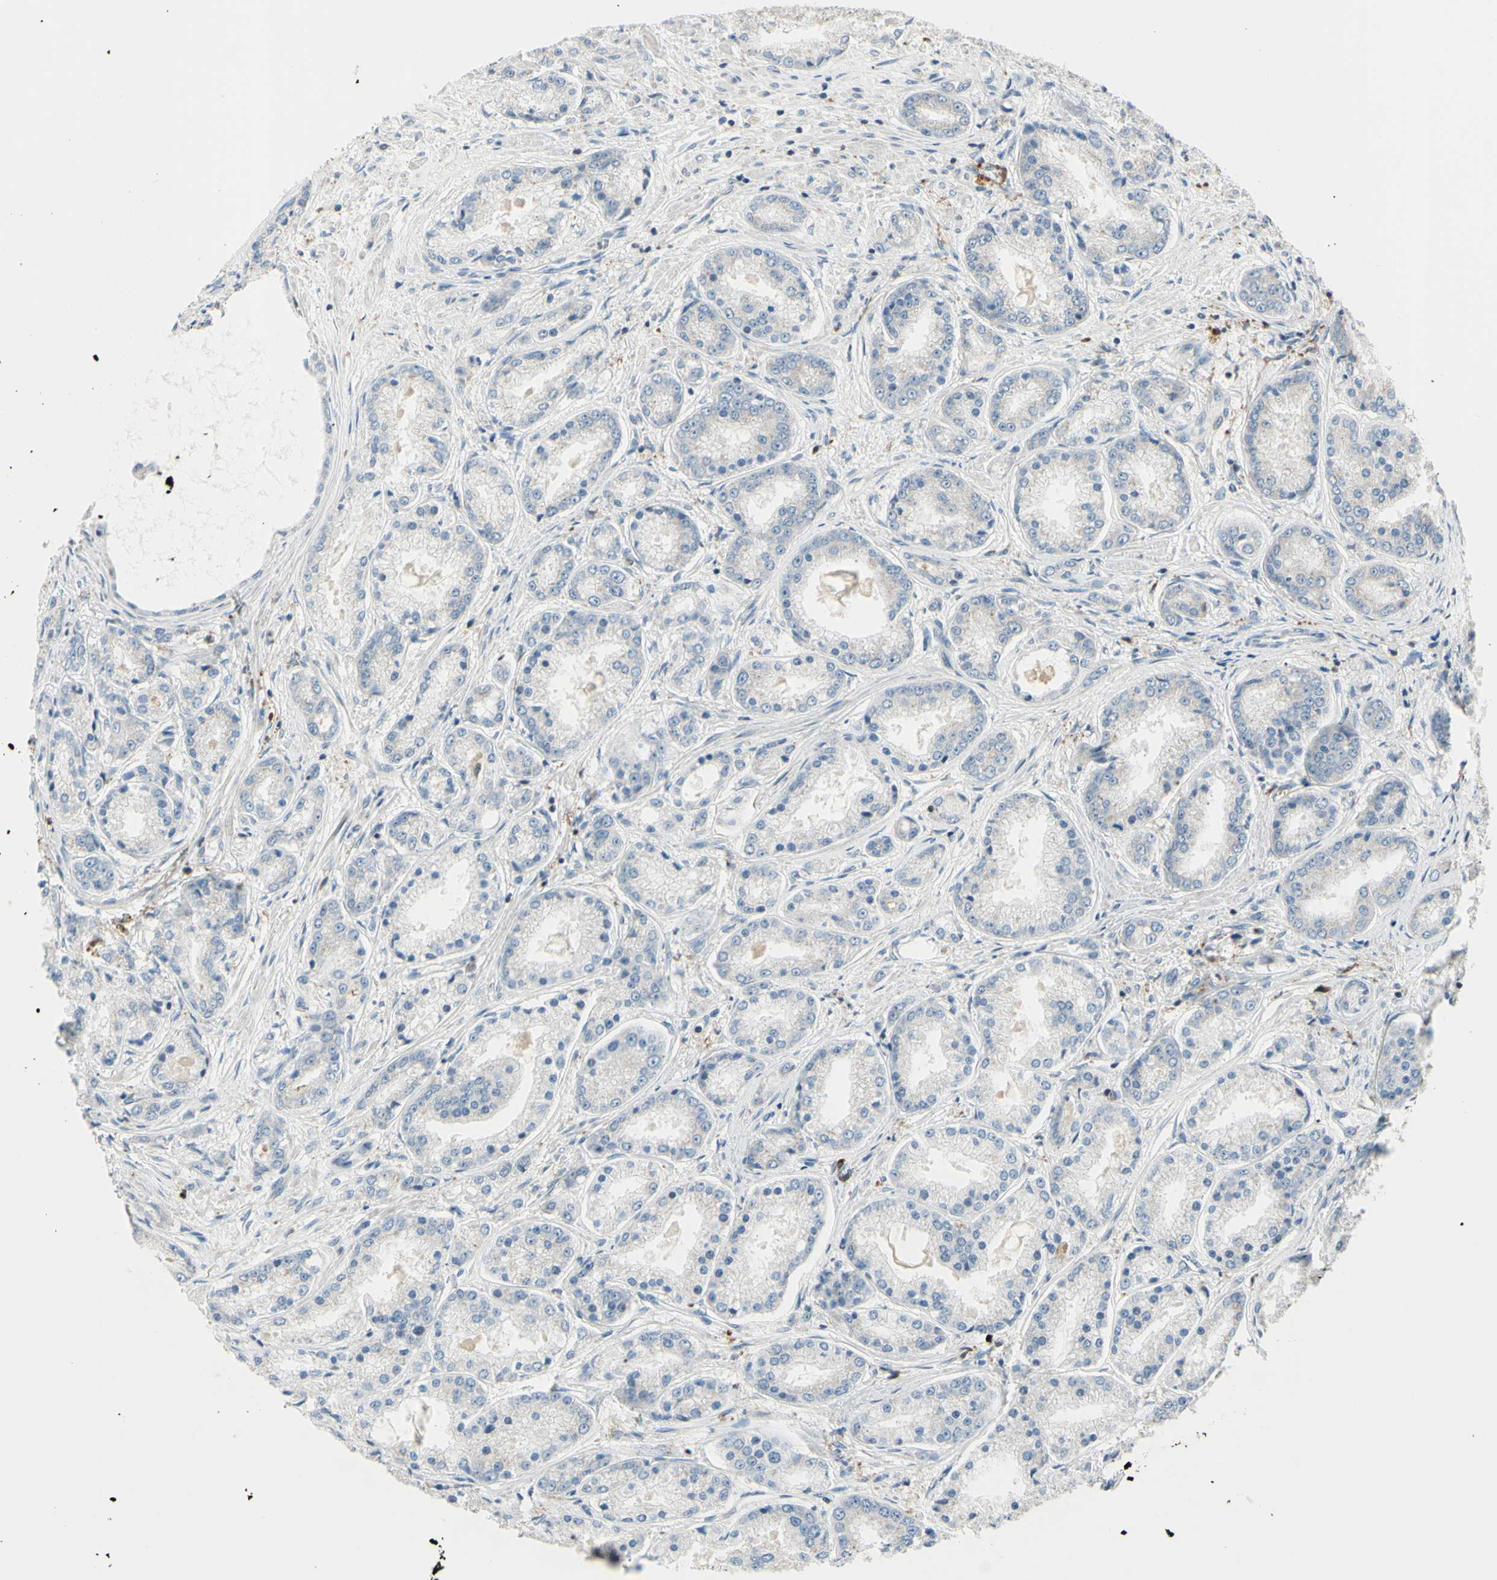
{"staining": {"intensity": "negative", "quantity": "none", "location": "none"}, "tissue": "prostate cancer", "cell_type": "Tumor cells", "image_type": "cancer", "snomed": [{"axis": "morphology", "description": "Adenocarcinoma, High grade"}, {"axis": "topography", "description": "Prostate"}], "caption": "This is an immunohistochemistry (IHC) micrograph of prostate adenocarcinoma (high-grade). There is no positivity in tumor cells.", "gene": "CYRIB", "patient": {"sex": "male", "age": 59}}